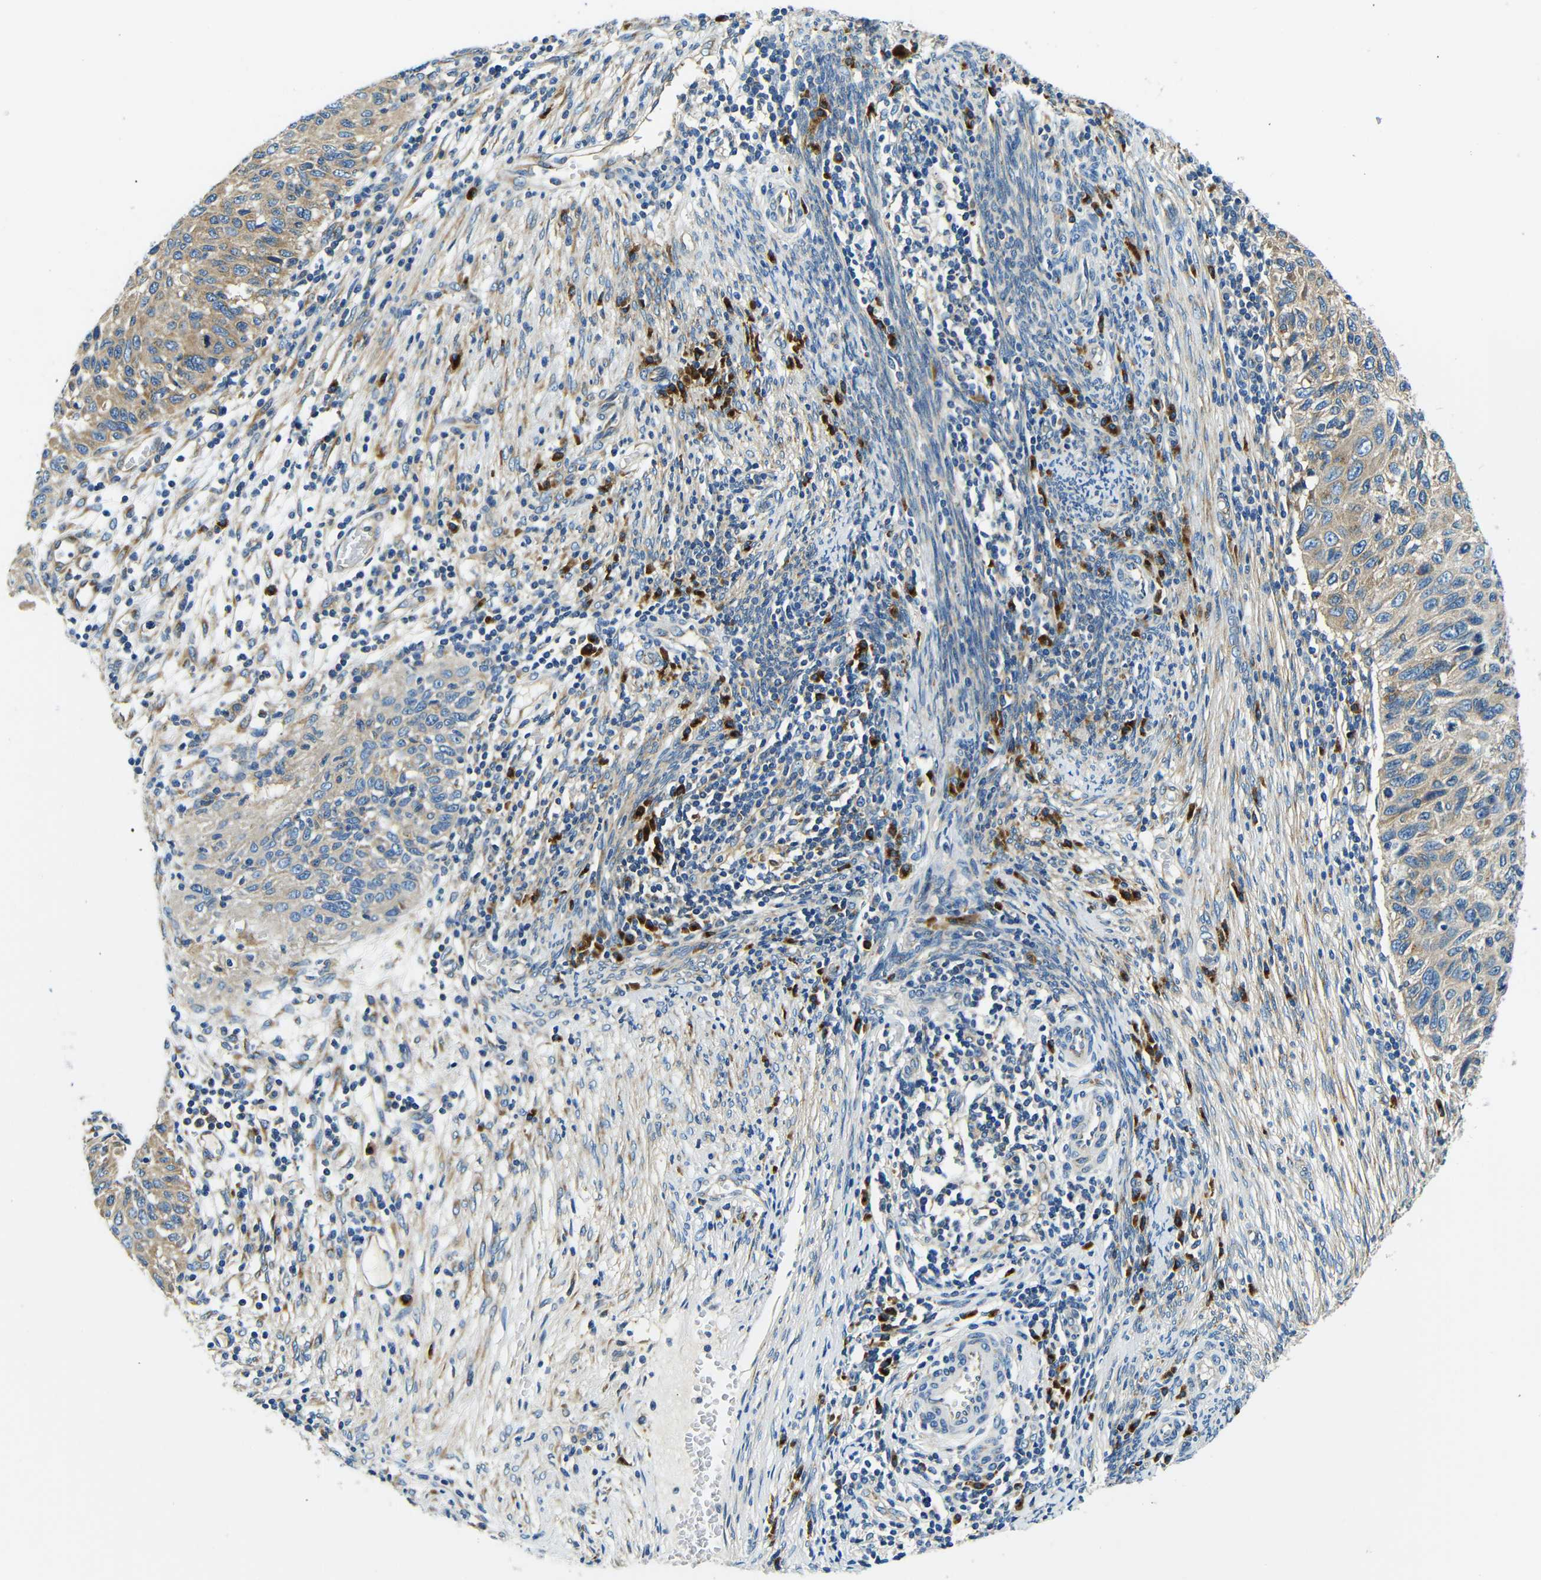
{"staining": {"intensity": "moderate", "quantity": ">75%", "location": "cytoplasmic/membranous"}, "tissue": "cervical cancer", "cell_type": "Tumor cells", "image_type": "cancer", "snomed": [{"axis": "morphology", "description": "Squamous cell carcinoma, NOS"}, {"axis": "topography", "description": "Cervix"}], "caption": "This image shows immunohistochemistry (IHC) staining of human squamous cell carcinoma (cervical), with medium moderate cytoplasmic/membranous expression in approximately >75% of tumor cells.", "gene": "USO1", "patient": {"sex": "female", "age": 70}}